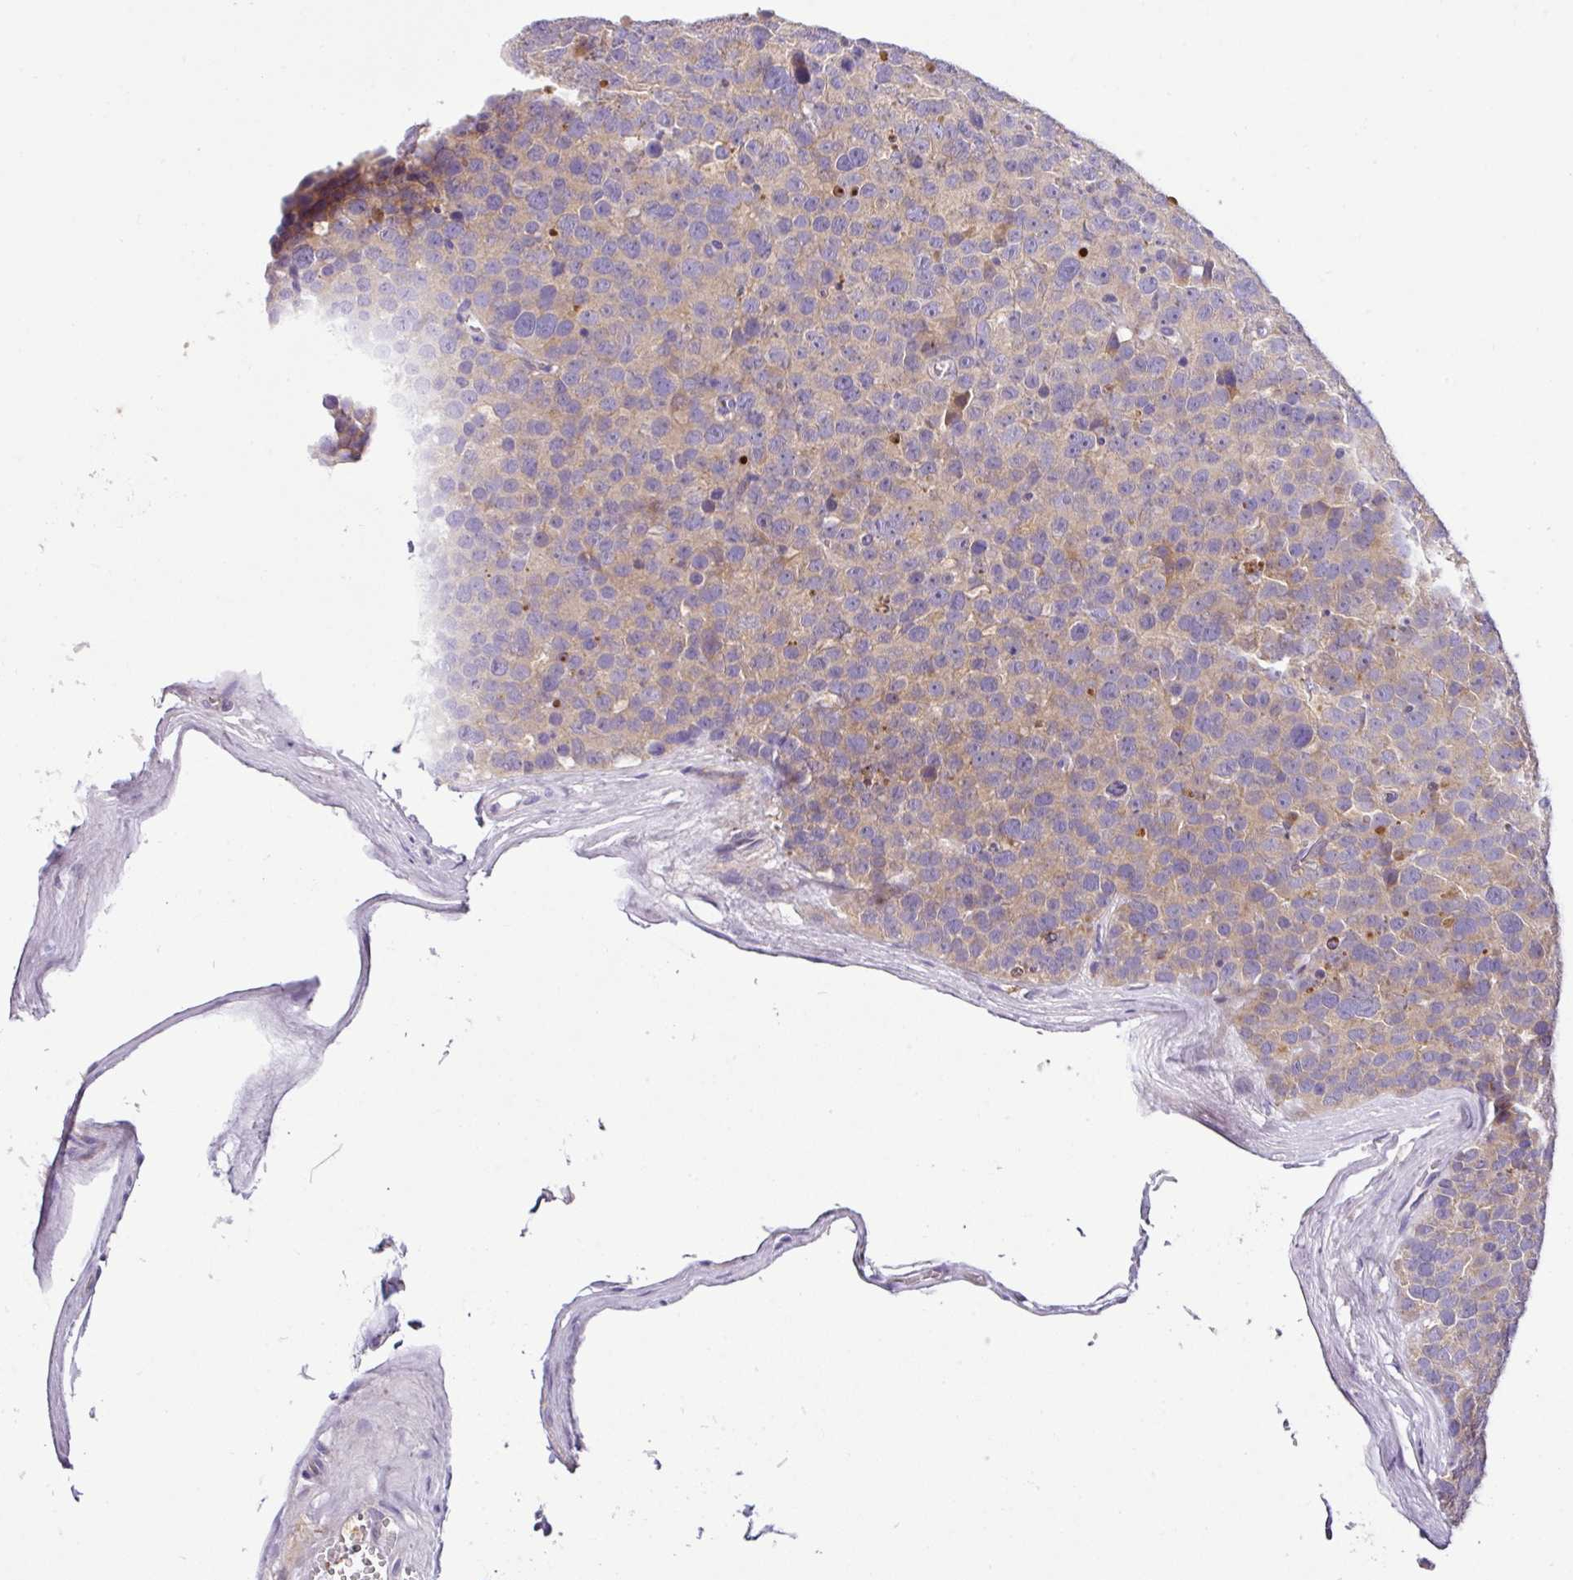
{"staining": {"intensity": "weak", "quantity": ">75%", "location": "cytoplasmic/membranous"}, "tissue": "testis cancer", "cell_type": "Tumor cells", "image_type": "cancer", "snomed": [{"axis": "morphology", "description": "Seminoma, NOS"}, {"axis": "topography", "description": "Testis"}], "caption": "Immunohistochemistry (IHC) of human testis seminoma exhibits low levels of weak cytoplasmic/membranous positivity in about >75% of tumor cells.", "gene": "ANXA2R", "patient": {"sex": "male", "age": 71}}